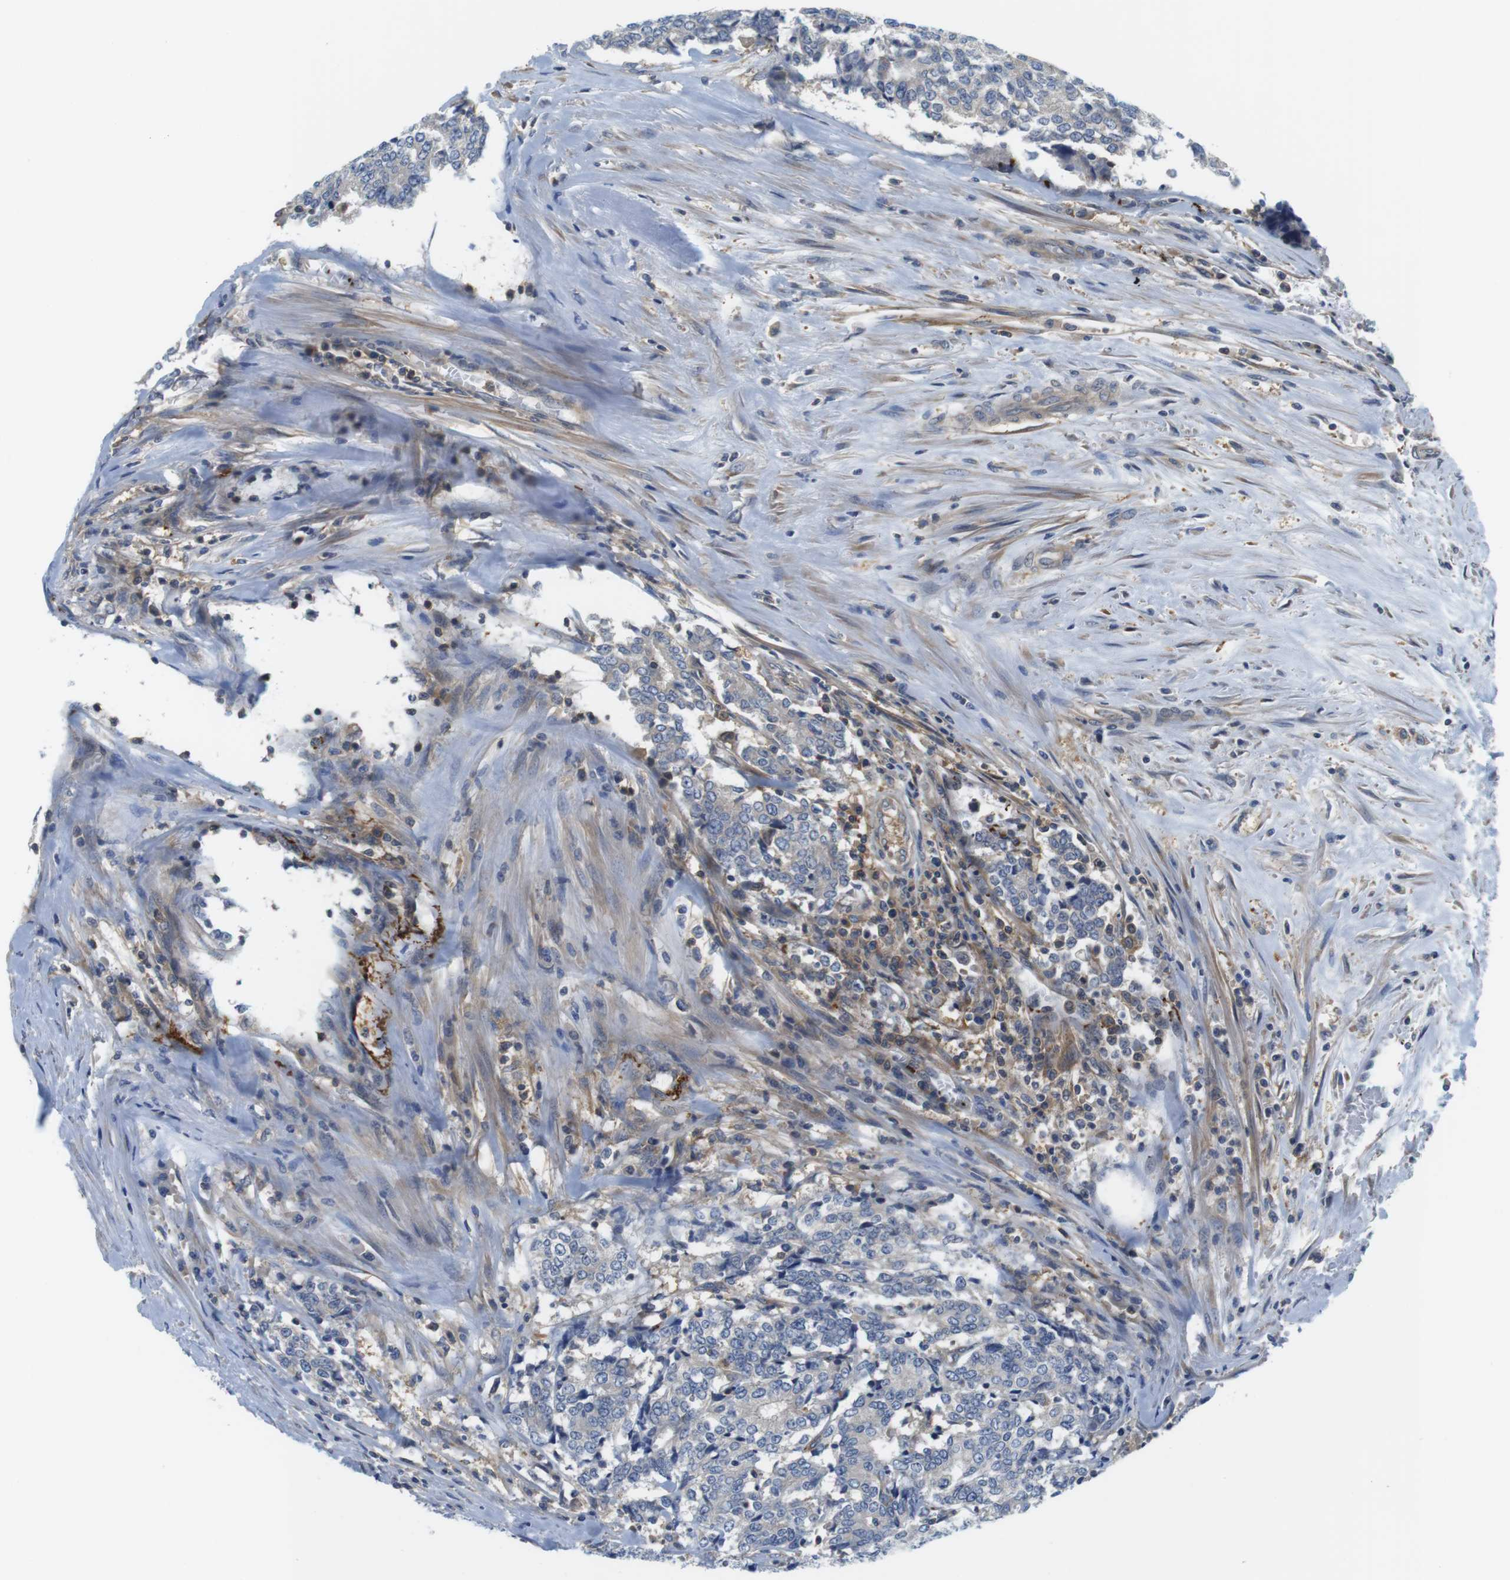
{"staining": {"intensity": "weak", "quantity": "<25%", "location": "cytoplasmic/membranous"}, "tissue": "prostate cancer", "cell_type": "Tumor cells", "image_type": "cancer", "snomed": [{"axis": "morphology", "description": "Normal tissue, NOS"}, {"axis": "morphology", "description": "Adenocarcinoma, High grade"}, {"axis": "topography", "description": "Prostate"}, {"axis": "topography", "description": "Seminal veicle"}], "caption": "Immunohistochemical staining of prostate high-grade adenocarcinoma reveals no significant positivity in tumor cells.", "gene": "HERPUD2", "patient": {"sex": "male", "age": 55}}